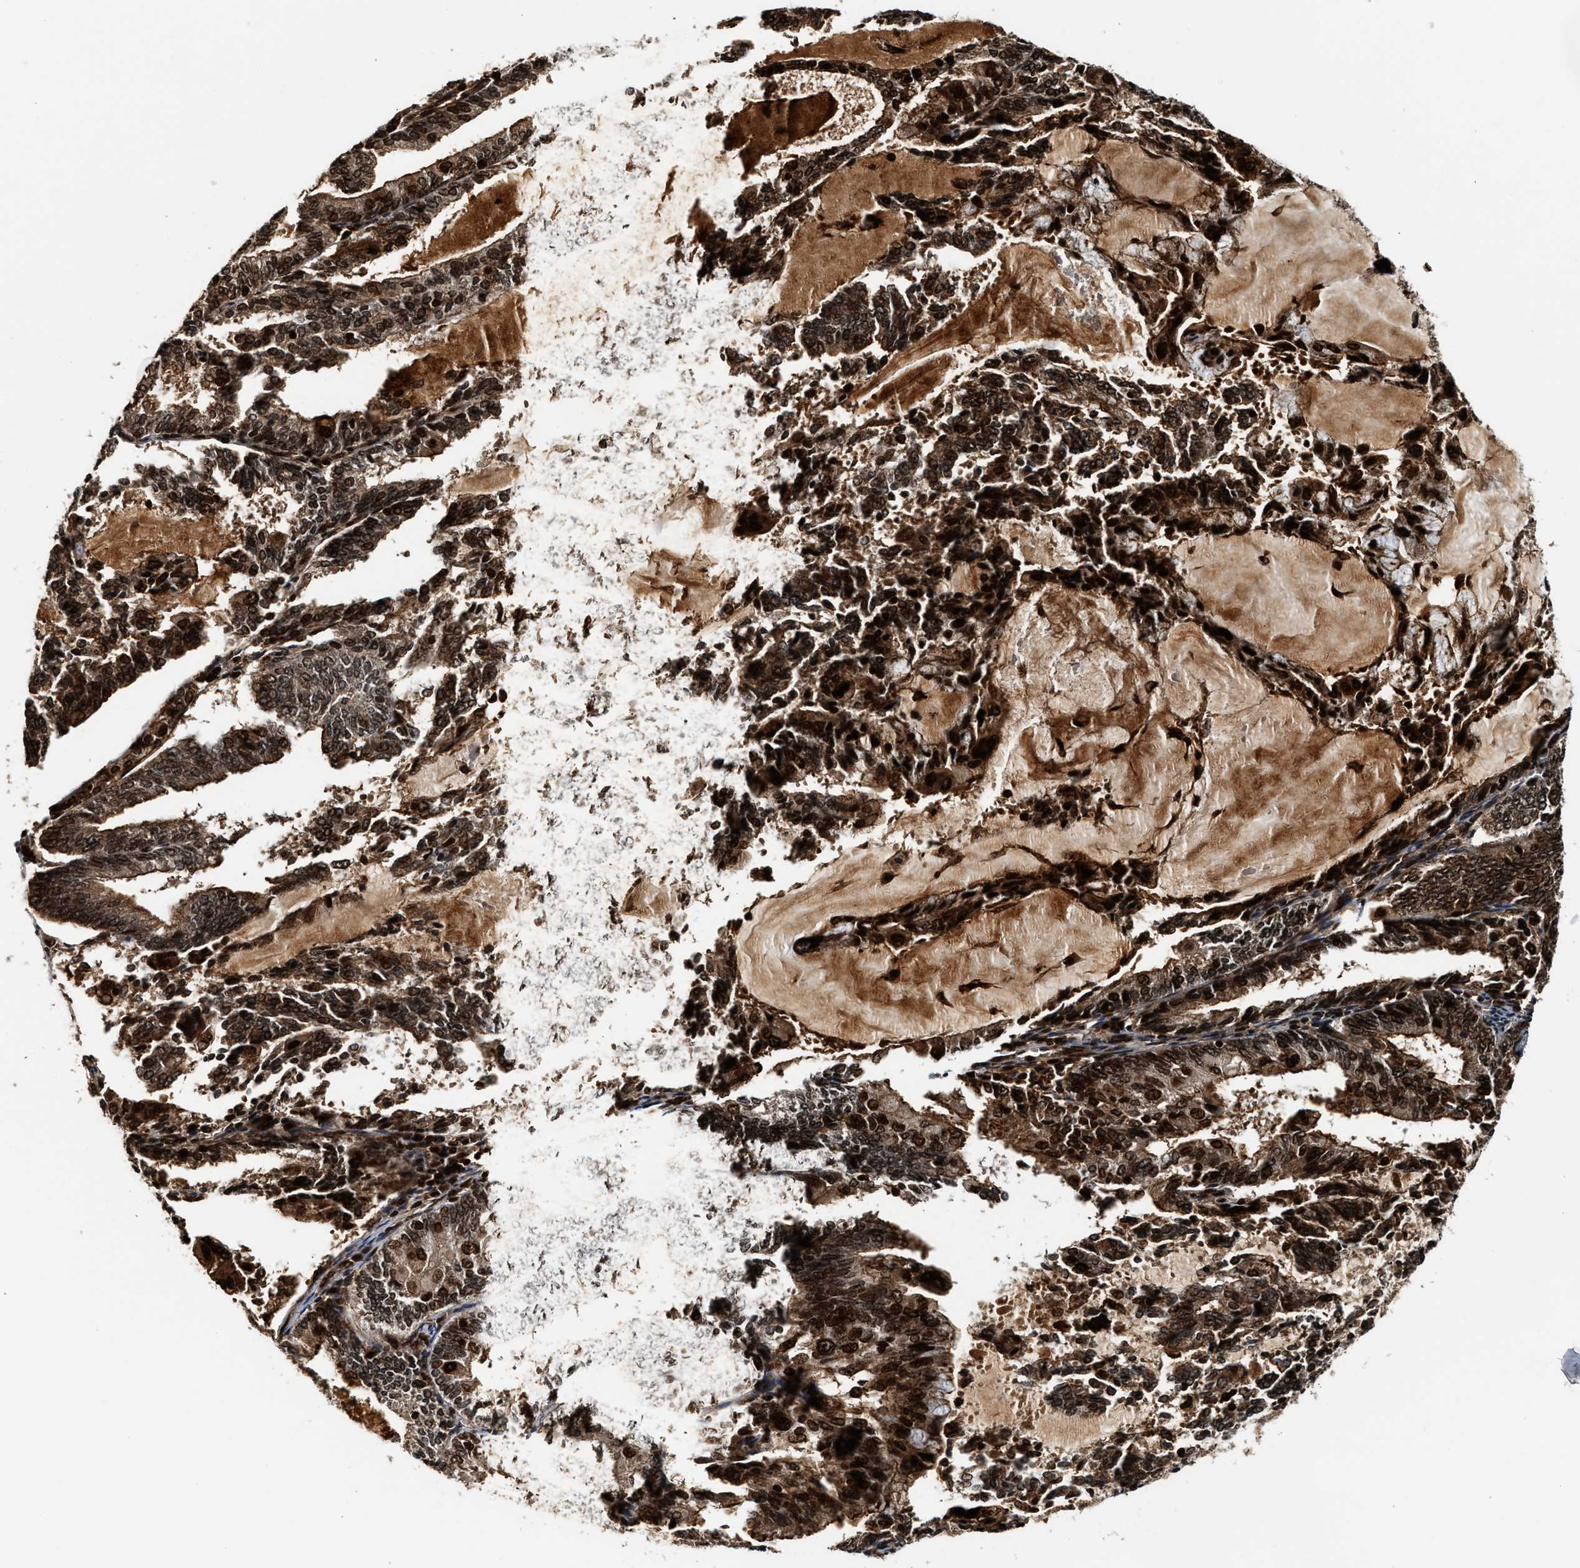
{"staining": {"intensity": "strong", "quantity": ">75%", "location": "cytoplasmic/membranous,nuclear"}, "tissue": "endometrial cancer", "cell_type": "Tumor cells", "image_type": "cancer", "snomed": [{"axis": "morphology", "description": "Adenocarcinoma, NOS"}, {"axis": "topography", "description": "Endometrium"}], "caption": "A brown stain highlights strong cytoplasmic/membranous and nuclear staining of a protein in adenocarcinoma (endometrial) tumor cells.", "gene": "MDM2", "patient": {"sex": "female", "age": 81}}